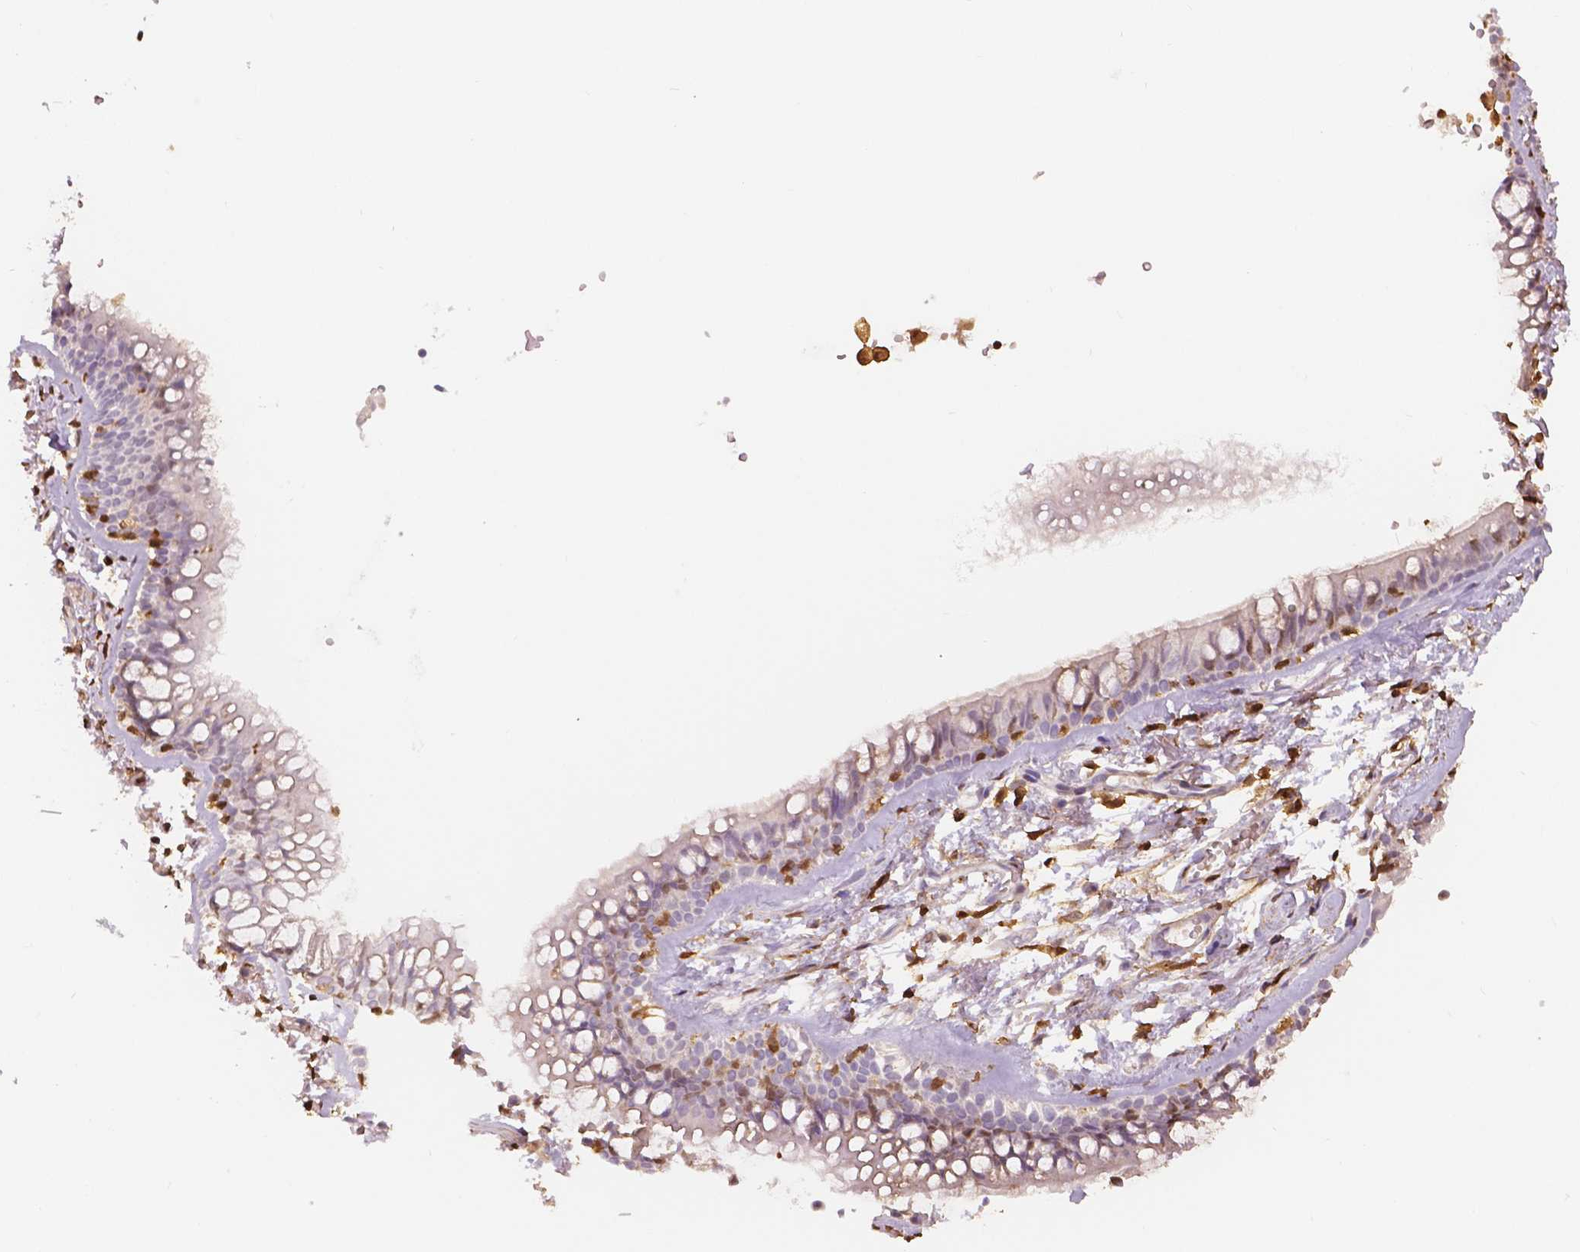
{"staining": {"intensity": "negative", "quantity": "none", "location": "none"}, "tissue": "soft tissue", "cell_type": "Chondrocytes", "image_type": "normal", "snomed": [{"axis": "morphology", "description": "Normal tissue, NOS"}, {"axis": "topography", "description": "Cartilage tissue"}, {"axis": "topography", "description": "Bronchus"}], "caption": "This is an immunohistochemistry micrograph of unremarkable soft tissue. There is no expression in chondrocytes.", "gene": "S100A4", "patient": {"sex": "female", "age": 79}}